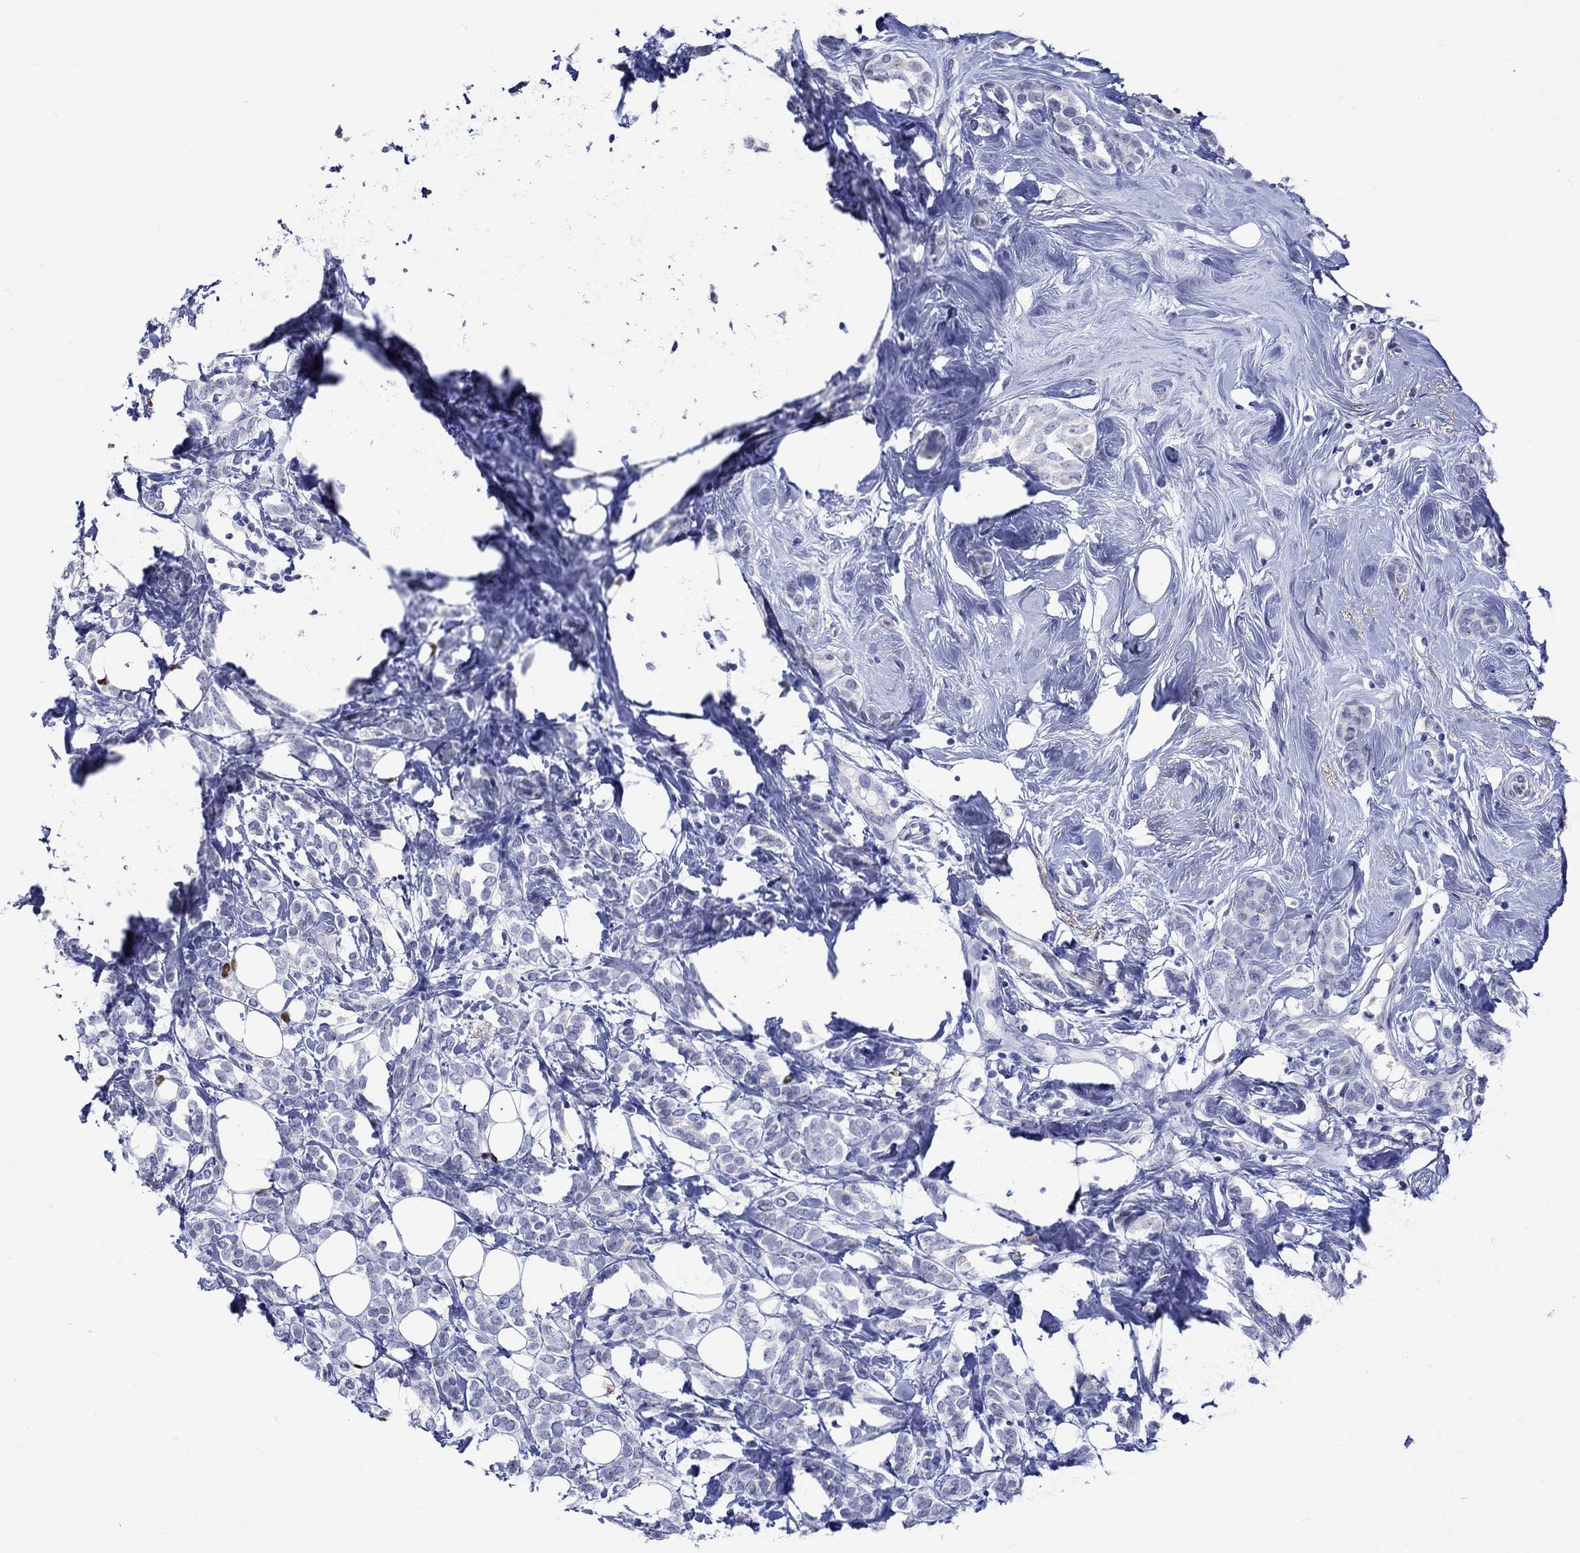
{"staining": {"intensity": "negative", "quantity": "none", "location": "none"}, "tissue": "breast cancer", "cell_type": "Tumor cells", "image_type": "cancer", "snomed": [{"axis": "morphology", "description": "Lobular carcinoma"}, {"axis": "topography", "description": "Breast"}], "caption": "Tumor cells show no significant expression in breast cancer (lobular carcinoma).", "gene": "KLHL35", "patient": {"sex": "female", "age": 49}}